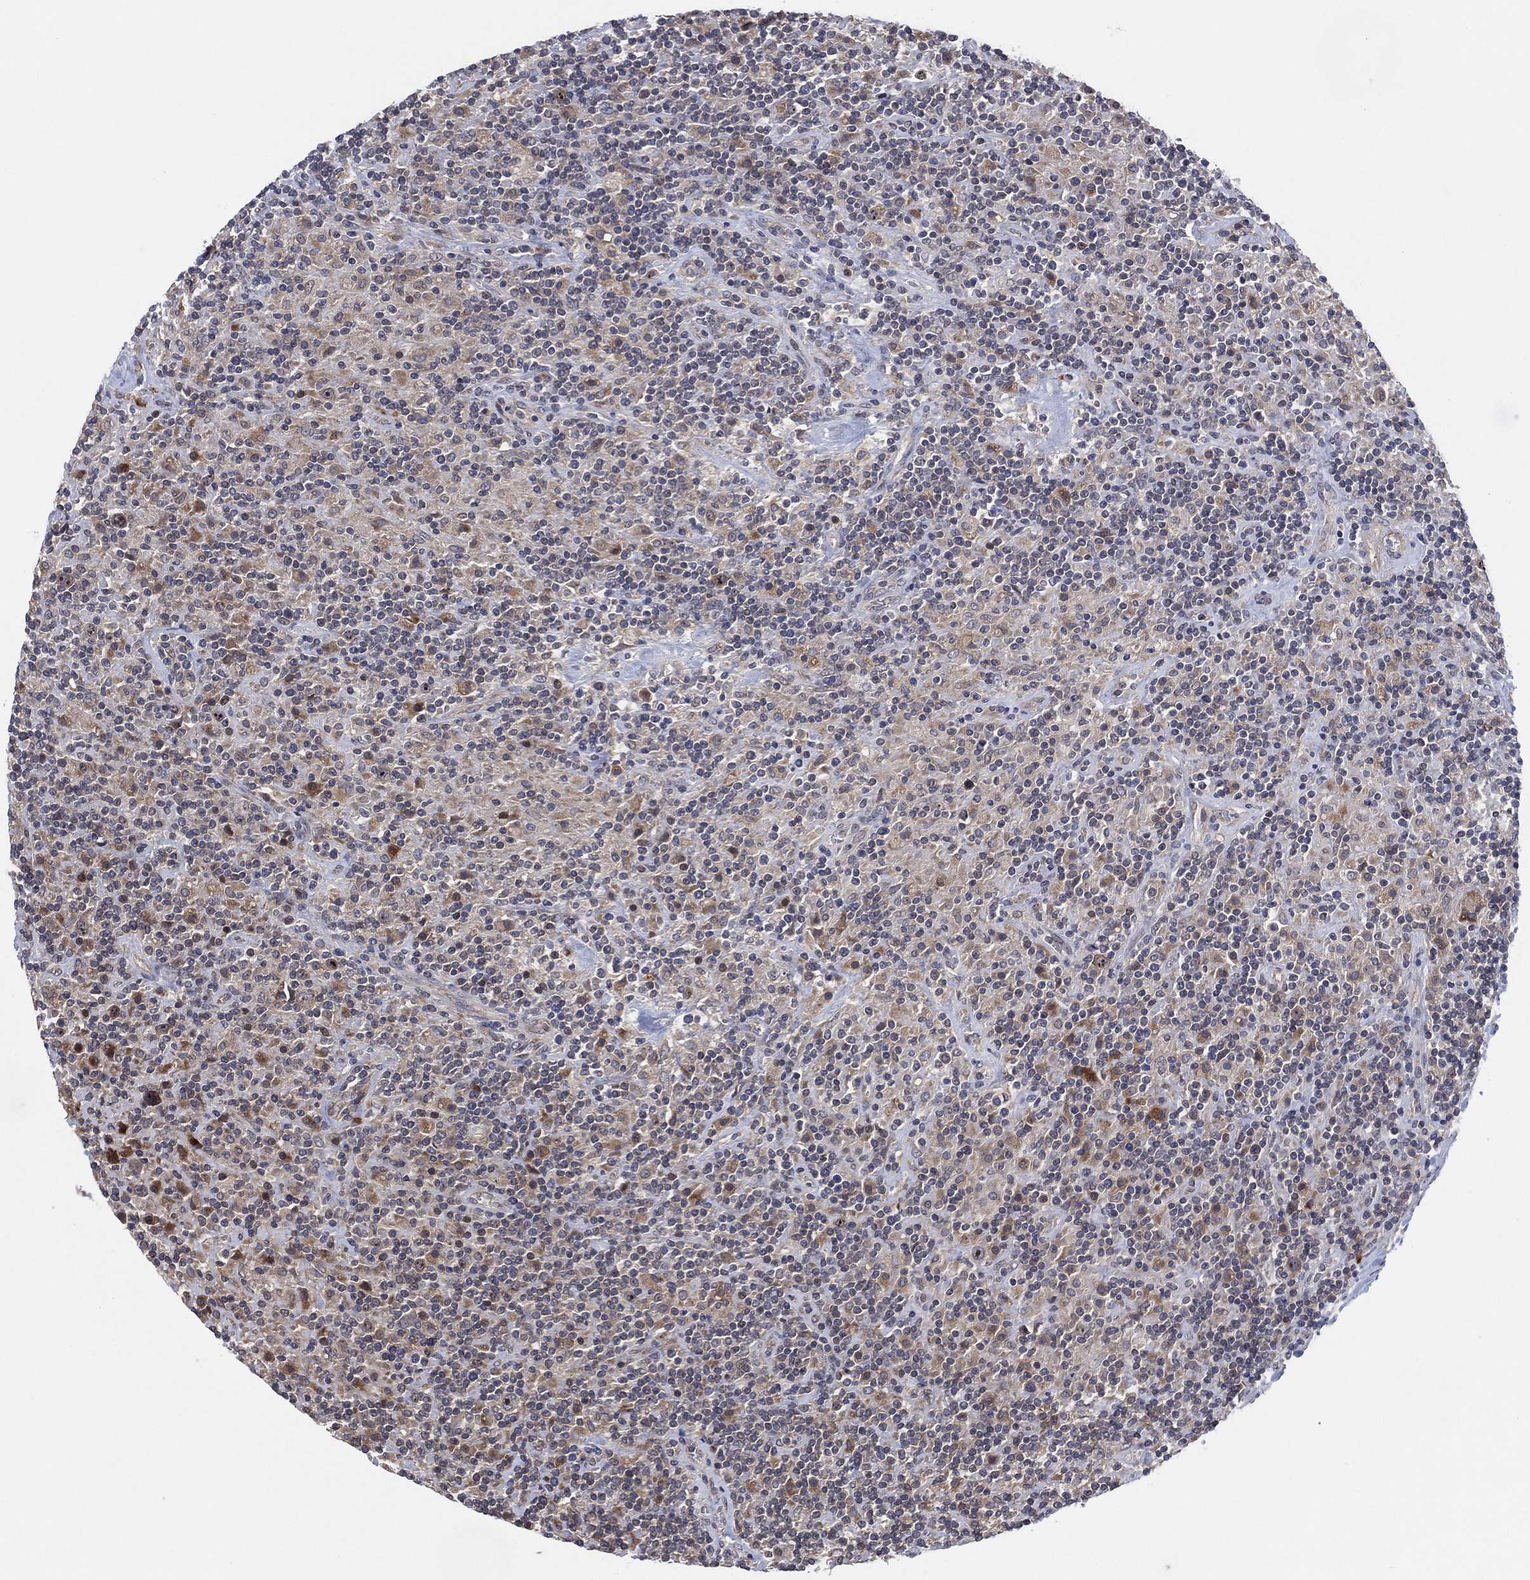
{"staining": {"intensity": "moderate", "quantity": "<25%", "location": "cytoplasmic/membranous,nuclear"}, "tissue": "lymphoma", "cell_type": "Tumor cells", "image_type": "cancer", "snomed": [{"axis": "morphology", "description": "Hodgkin's disease, NOS"}, {"axis": "topography", "description": "Lymph node"}], "caption": "Immunohistochemistry of Hodgkin's disease exhibits low levels of moderate cytoplasmic/membranous and nuclear expression in about <25% of tumor cells.", "gene": "FAM104A", "patient": {"sex": "male", "age": 70}}